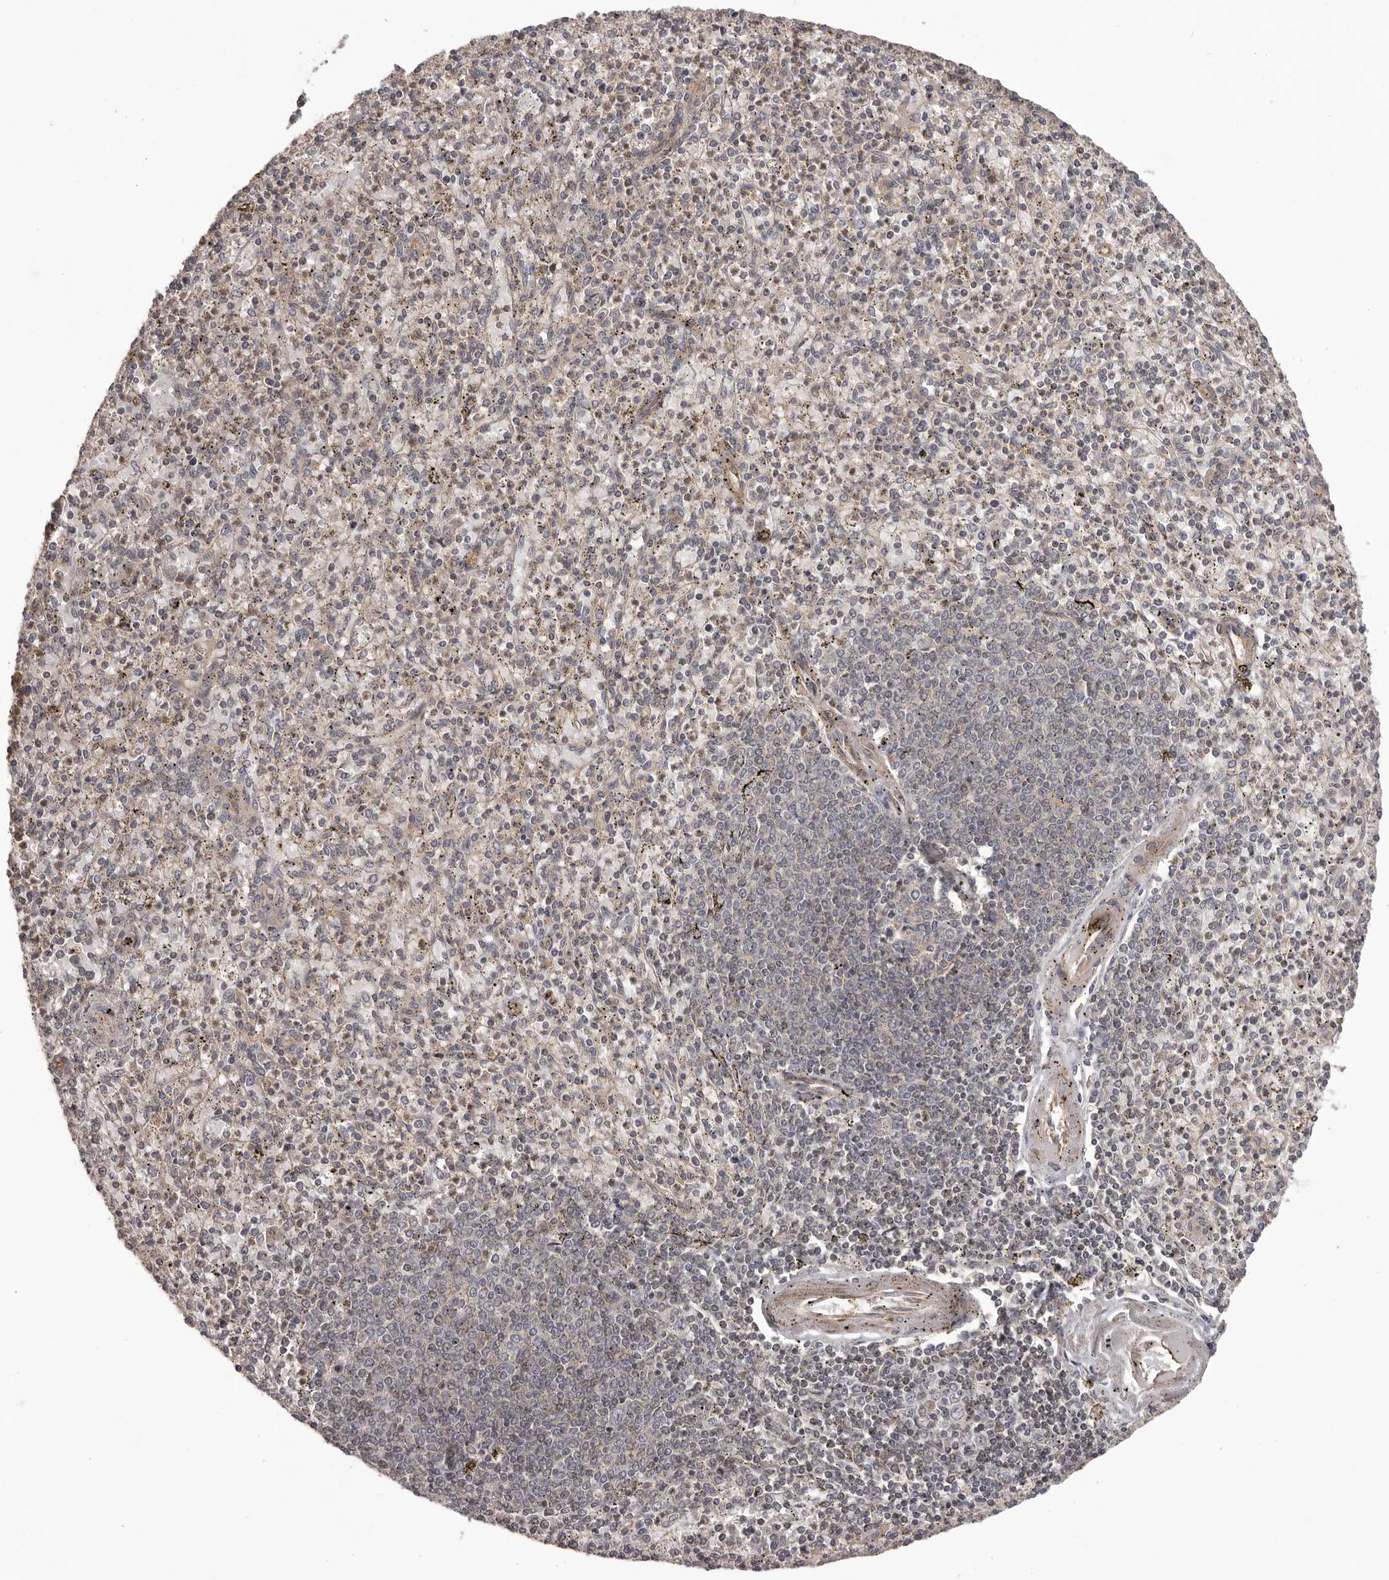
{"staining": {"intensity": "moderate", "quantity": "25%-75%", "location": "cytoplasmic/membranous"}, "tissue": "spleen", "cell_type": "Cells in red pulp", "image_type": "normal", "snomed": [{"axis": "morphology", "description": "Normal tissue, NOS"}, {"axis": "topography", "description": "Spleen"}], "caption": "This image displays normal spleen stained with IHC to label a protein in brown. The cytoplasmic/membranous of cells in red pulp show moderate positivity for the protein. Nuclei are counter-stained blue.", "gene": "NFKBIA", "patient": {"sex": "male", "age": 72}}